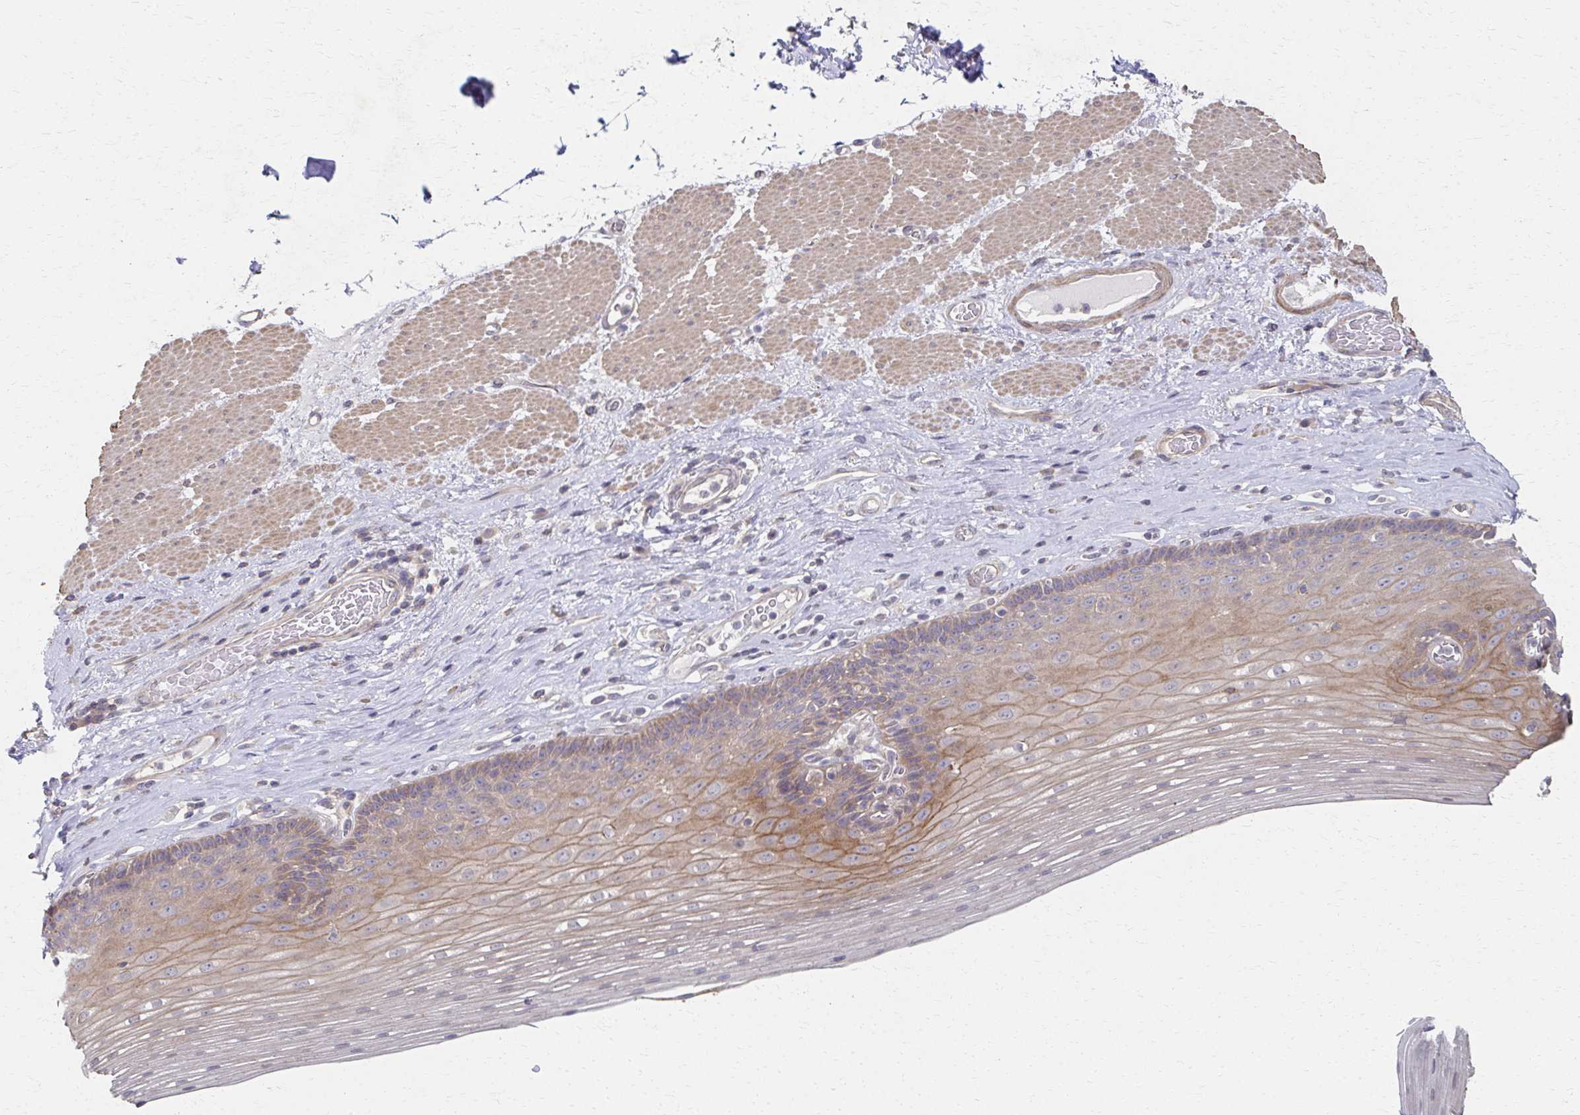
{"staining": {"intensity": "moderate", "quantity": "25%-75%", "location": "cytoplasmic/membranous"}, "tissue": "esophagus", "cell_type": "Squamous epithelial cells", "image_type": "normal", "snomed": [{"axis": "morphology", "description": "Normal tissue, NOS"}, {"axis": "topography", "description": "Esophagus"}], "caption": "High-power microscopy captured an immunohistochemistry (IHC) histopathology image of benign esophagus, revealing moderate cytoplasmic/membranous positivity in approximately 25%-75% of squamous epithelial cells.", "gene": "EOLA1", "patient": {"sex": "male", "age": 62}}